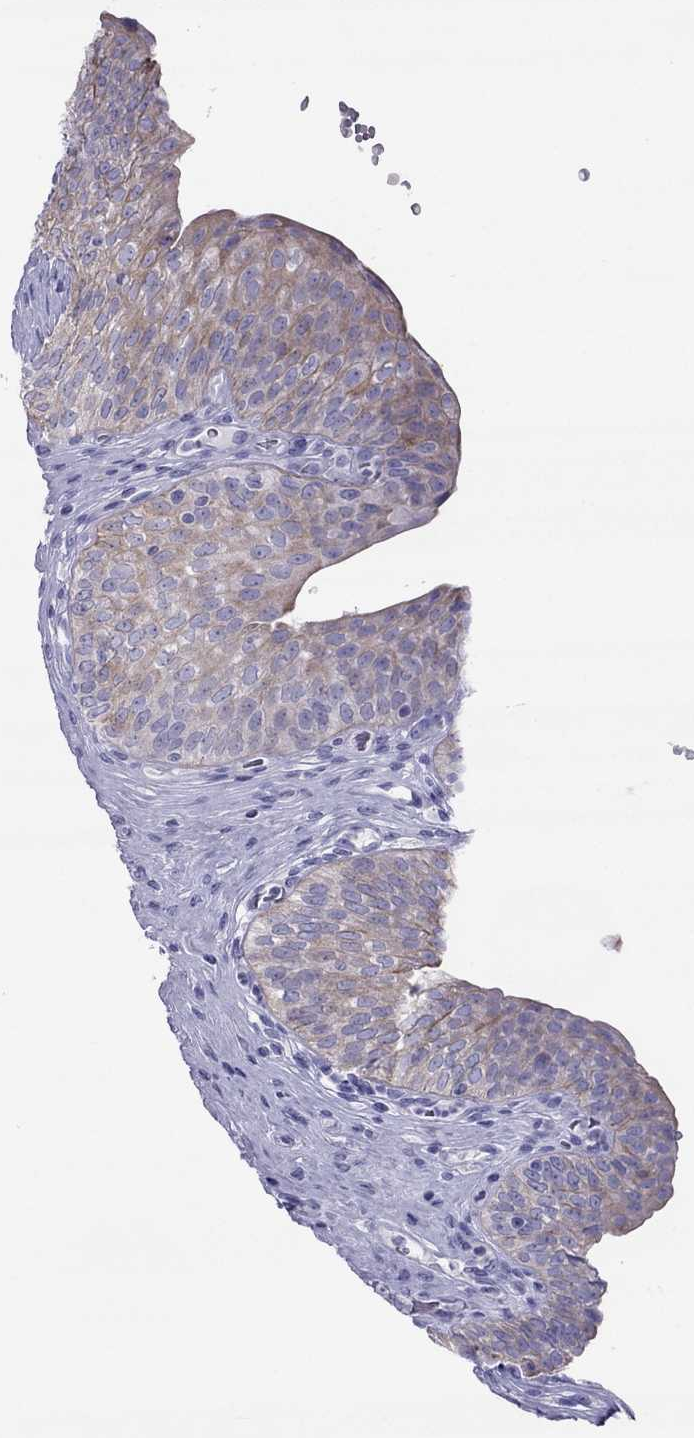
{"staining": {"intensity": "negative", "quantity": "none", "location": "none"}, "tissue": "urinary bladder", "cell_type": "Urothelial cells", "image_type": "normal", "snomed": [{"axis": "morphology", "description": "Normal tissue, NOS"}, {"axis": "topography", "description": "Urinary bladder"}], "caption": "This image is of unremarkable urinary bladder stained with immunohistochemistry (IHC) to label a protein in brown with the nuclei are counter-stained blue. There is no staining in urothelial cells. (Stains: DAB (3,3'-diaminobenzidine) immunohistochemistry with hematoxylin counter stain, Microscopy: brightfield microscopy at high magnification).", "gene": "MAEL", "patient": {"sex": "male", "age": 66}}